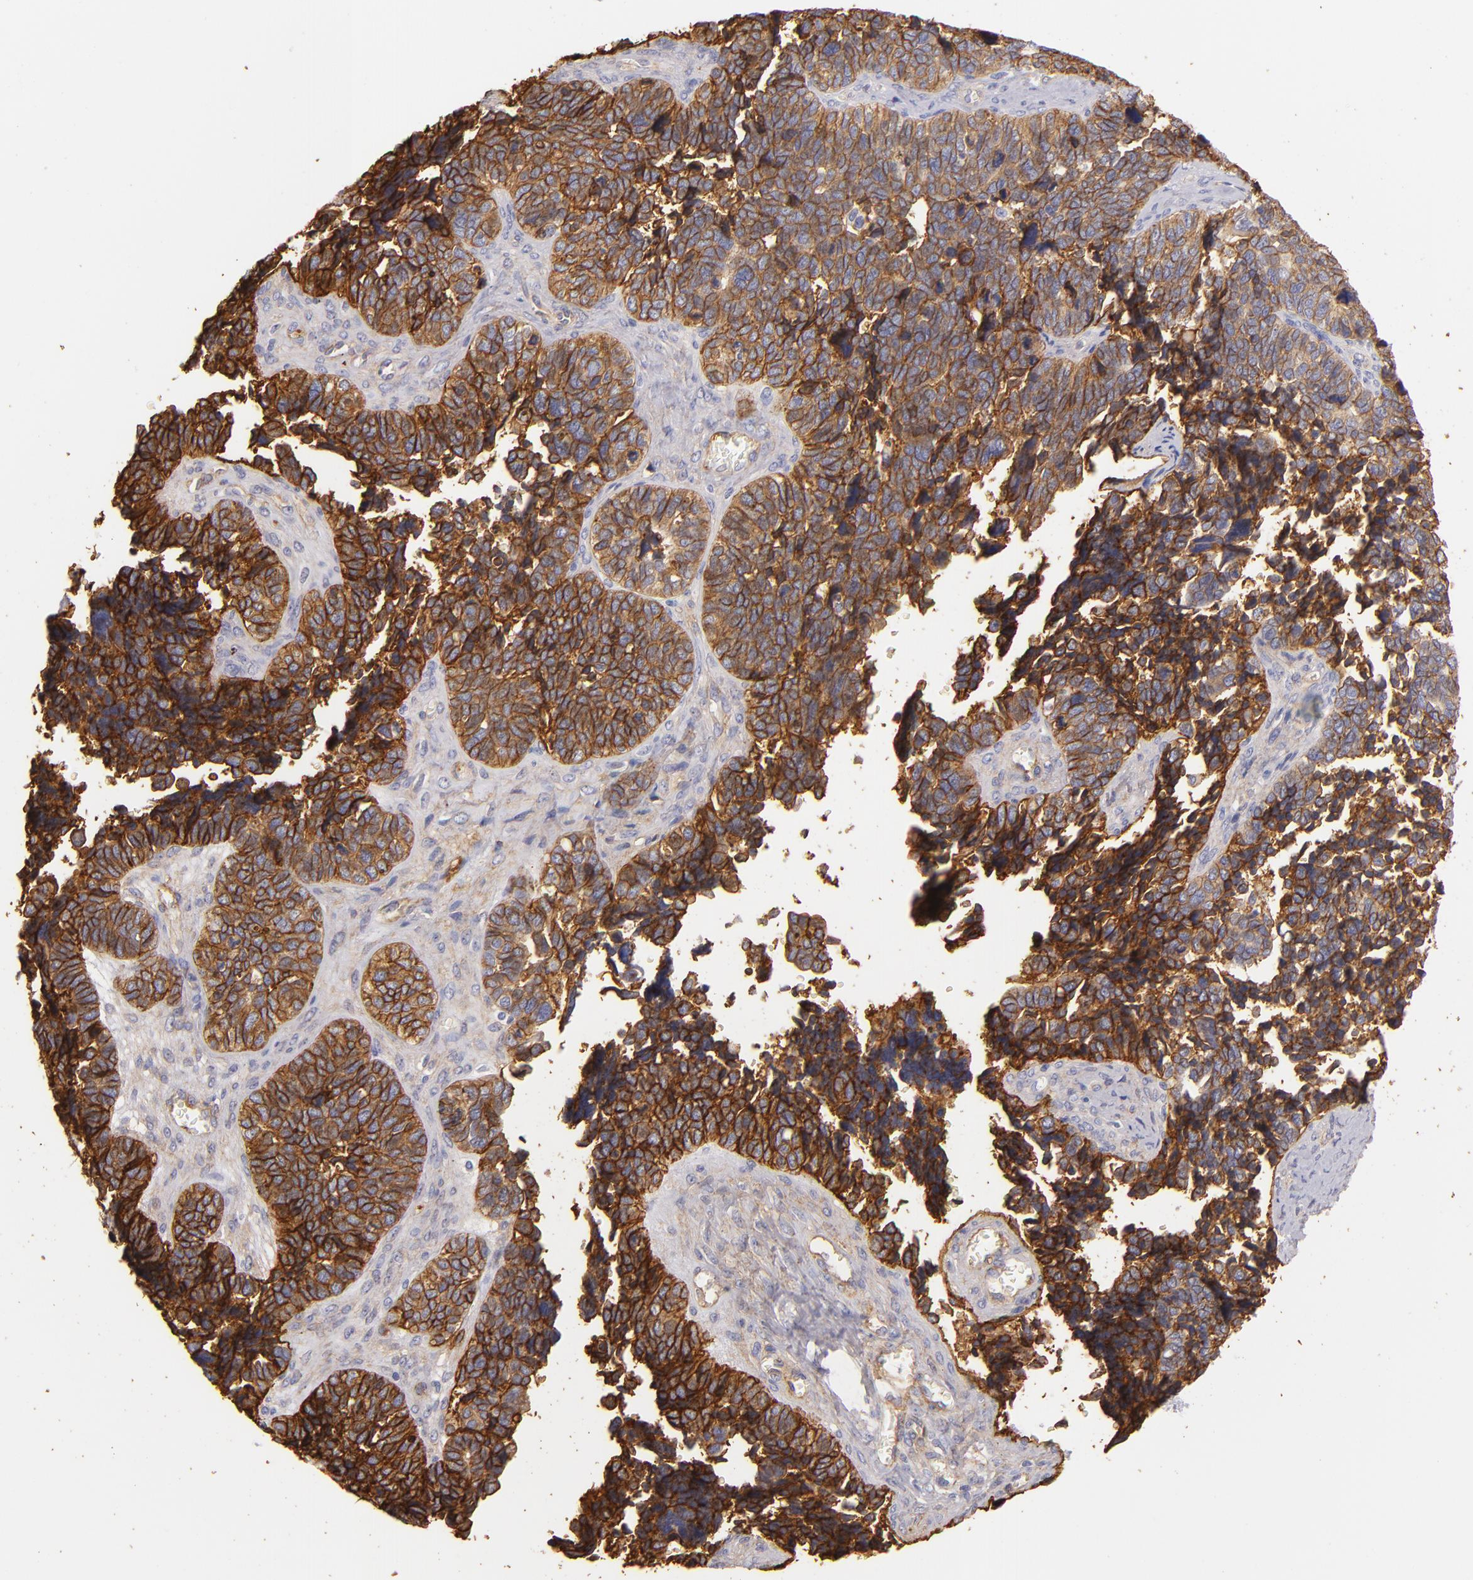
{"staining": {"intensity": "strong", "quantity": ">75%", "location": "cytoplasmic/membranous"}, "tissue": "ovarian cancer", "cell_type": "Tumor cells", "image_type": "cancer", "snomed": [{"axis": "morphology", "description": "Cystadenocarcinoma, serous, NOS"}, {"axis": "topography", "description": "Ovary"}], "caption": "This micrograph displays IHC staining of human serous cystadenocarcinoma (ovarian), with high strong cytoplasmic/membranous expression in approximately >75% of tumor cells.", "gene": "CD151", "patient": {"sex": "female", "age": 77}}